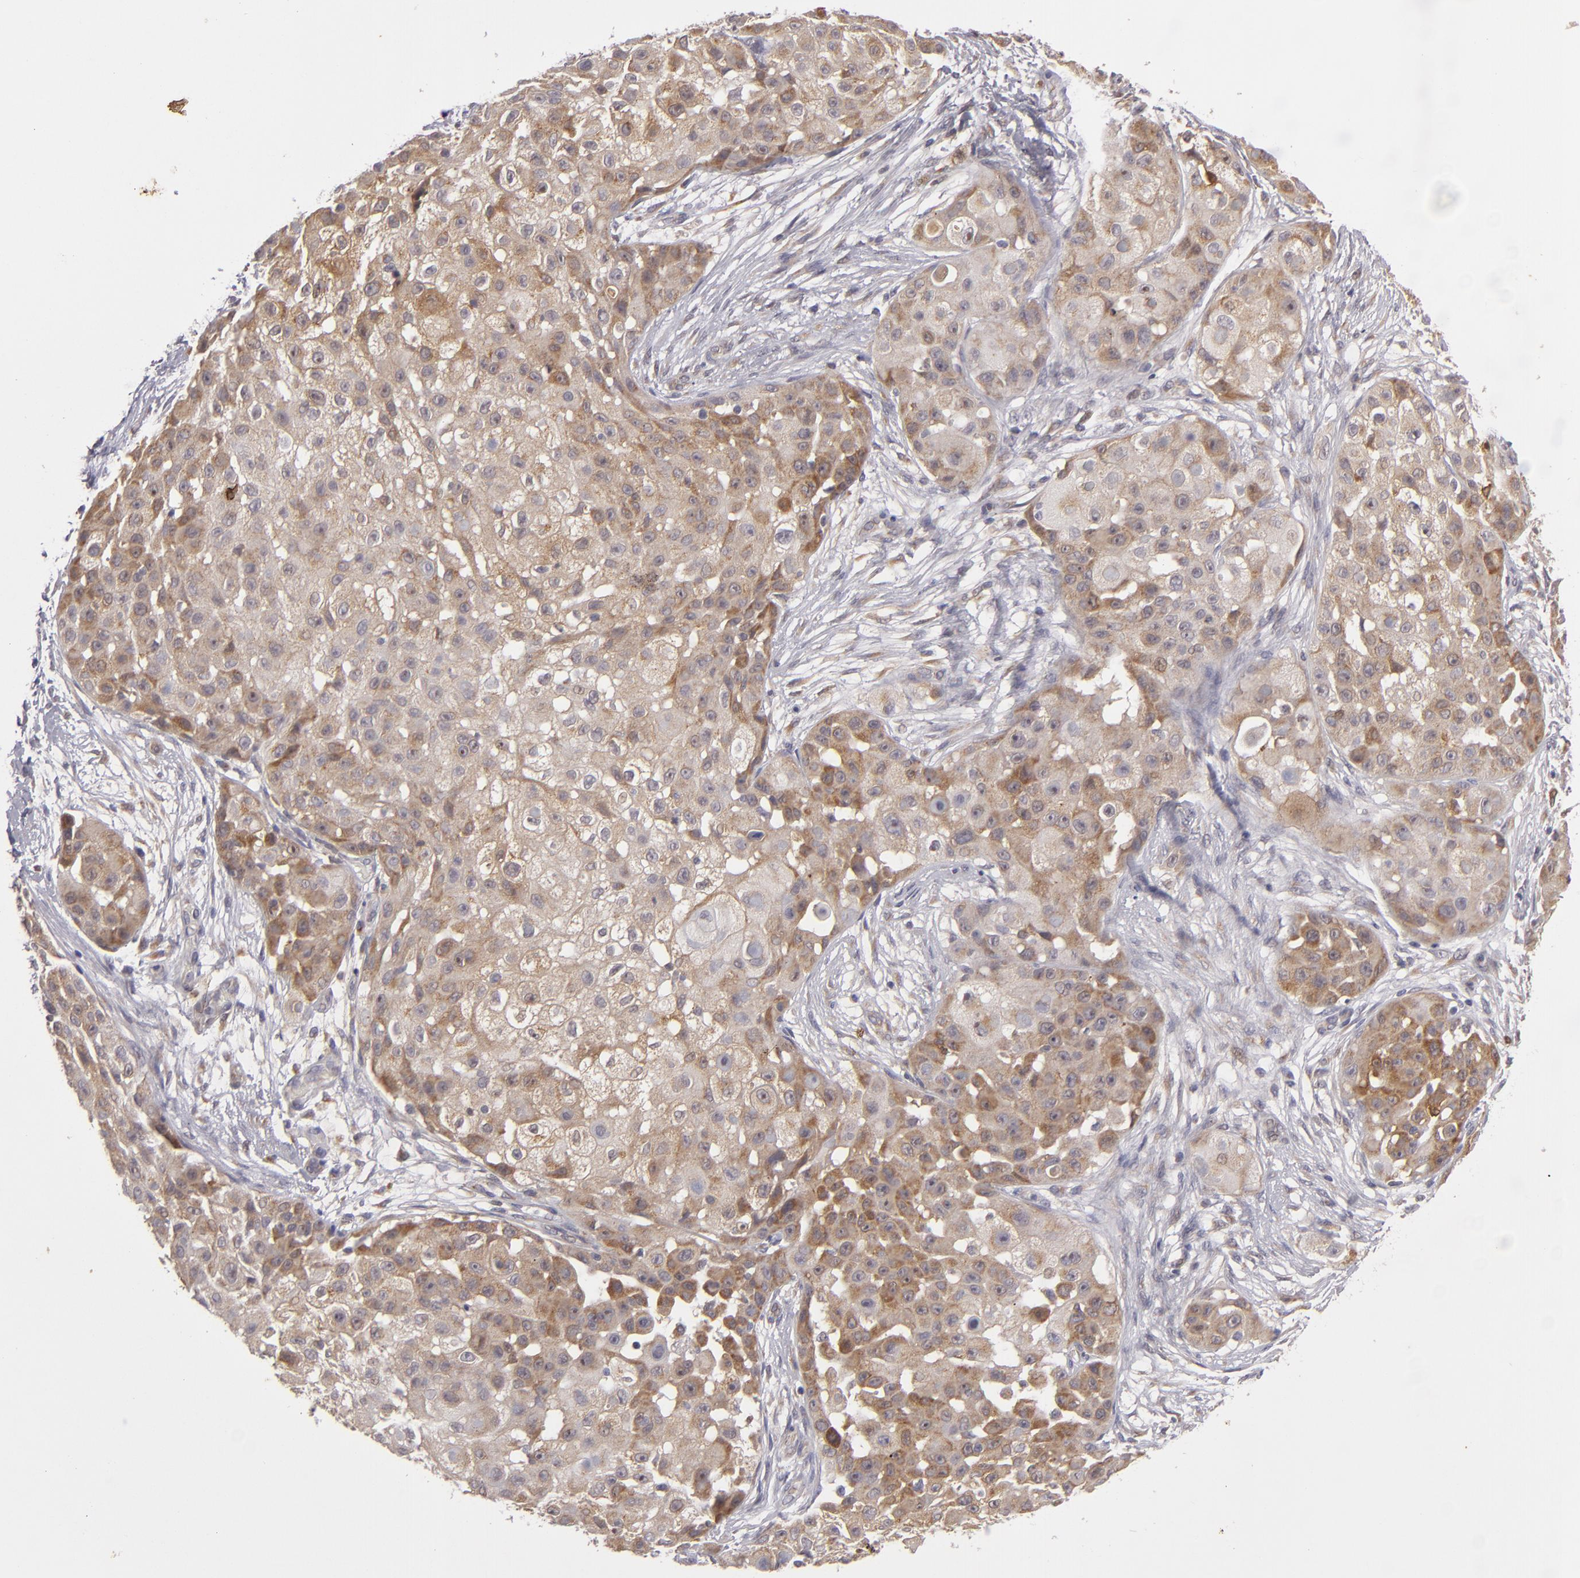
{"staining": {"intensity": "weak", "quantity": ">75%", "location": "cytoplasmic/membranous"}, "tissue": "skin cancer", "cell_type": "Tumor cells", "image_type": "cancer", "snomed": [{"axis": "morphology", "description": "Squamous cell carcinoma, NOS"}, {"axis": "topography", "description": "Skin"}], "caption": "A brown stain labels weak cytoplasmic/membranous positivity of a protein in skin cancer (squamous cell carcinoma) tumor cells.", "gene": "SH2D4A", "patient": {"sex": "female", "age": 57}}